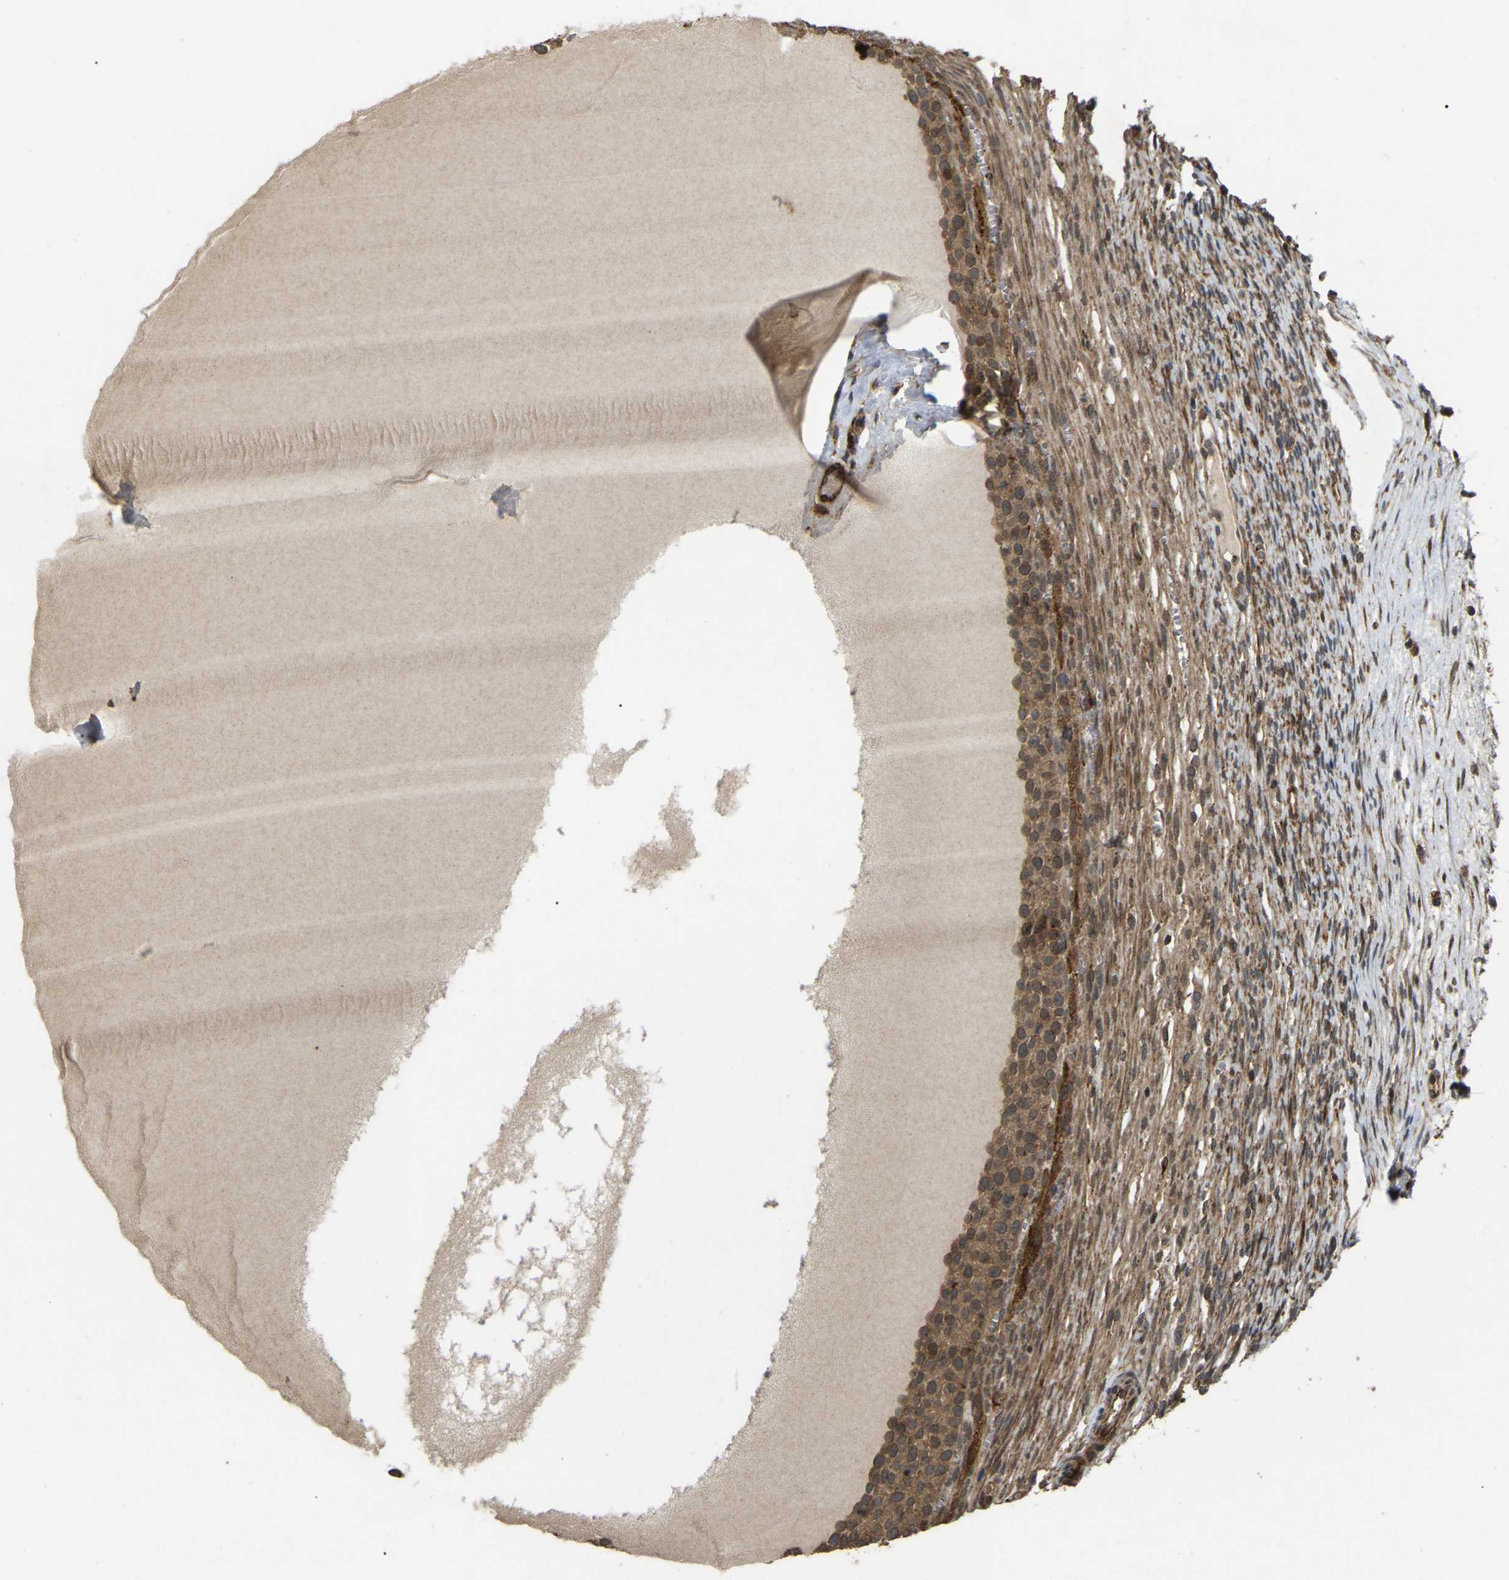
{"staining": {"intensity": "moderate", "quantity": ">75%", "location": "cytoplasmic/membranous,nuclear"}, "tissue": "ovary", "cell_type": "Ovarian stroma cells", "image_type": "normal", "snomed": [{"axis": "morphology", "description": "Normal tissue, NOS"}, {"axis": "topography", "description": "Ovary"}], "caption": "Protein expression analysis of unremarkable ovary shows moderate cytoplasmic/membranous,nuclear staining in approximately >75% of ovarian stroma cells. The staining was performed using DAB (3,3'-diaminobenzidine), with brown indicating positive protein expression. Nuclei are stained blue with hematoxylin.", "gene": "KIAA1549", "patient": {"sex": "female", "age": 33}}